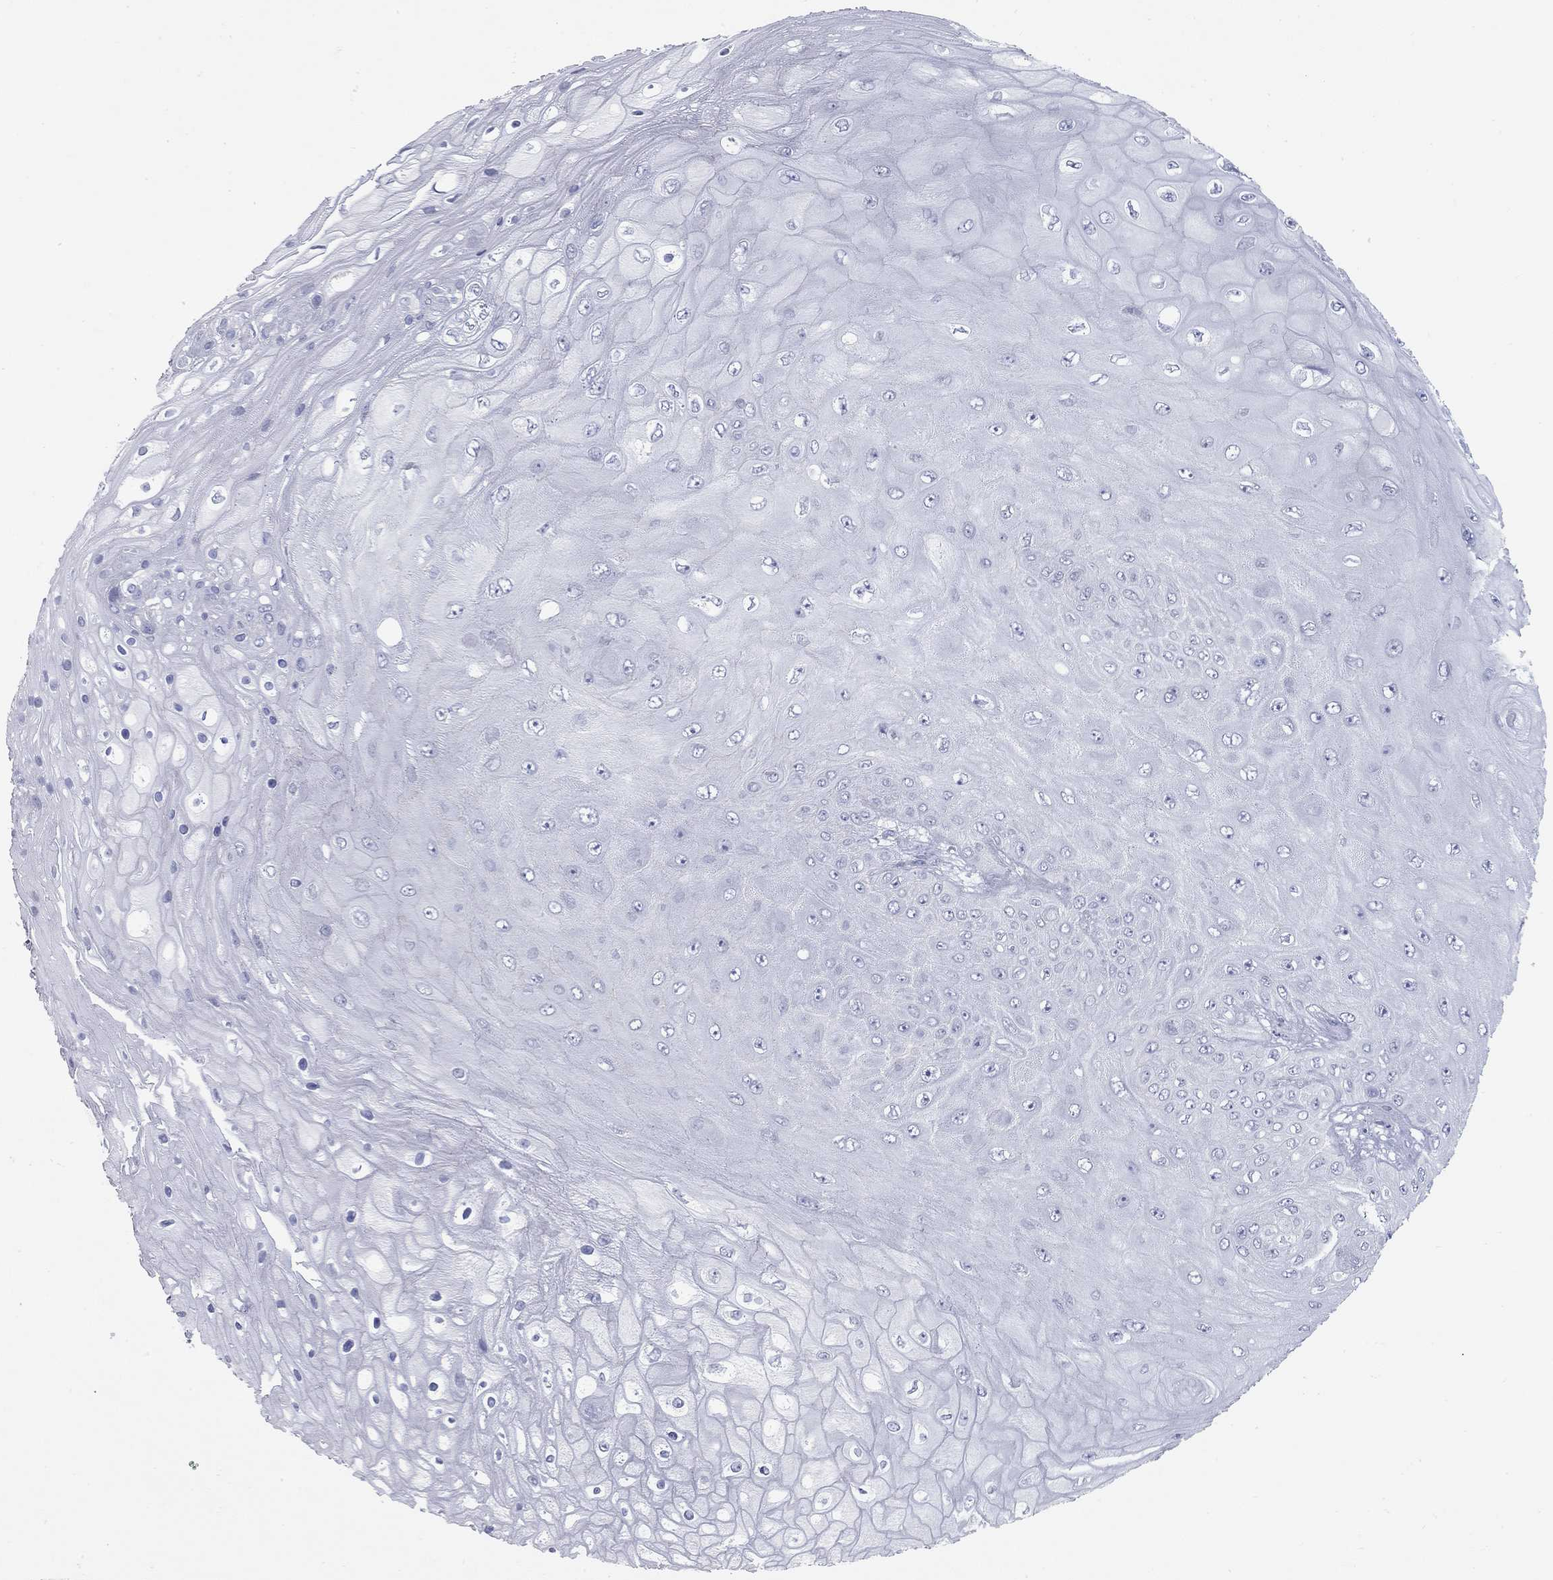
{"staining": {"intensity": "negative", "quantity": "none", "location": "none"}, "tissue": "skin cancer", "cell_type": "Tumor cells", "image_type": "cancer", "snomed": [{"axis": "morphology", "description": "Squamous cell carcinoma, NOS"}, {"axis": "topography", "description": "Skin"}], "caption": "Tumor cells show no significant protein staining in squamous cell carcinoma (skin). (DAB (3,3'-diaminobenzidine) immunohistochemistry (IHC) with hematoxylin counter stain).", "gene": "TAC1", "patient": {"sex": "male", "age": 62}}